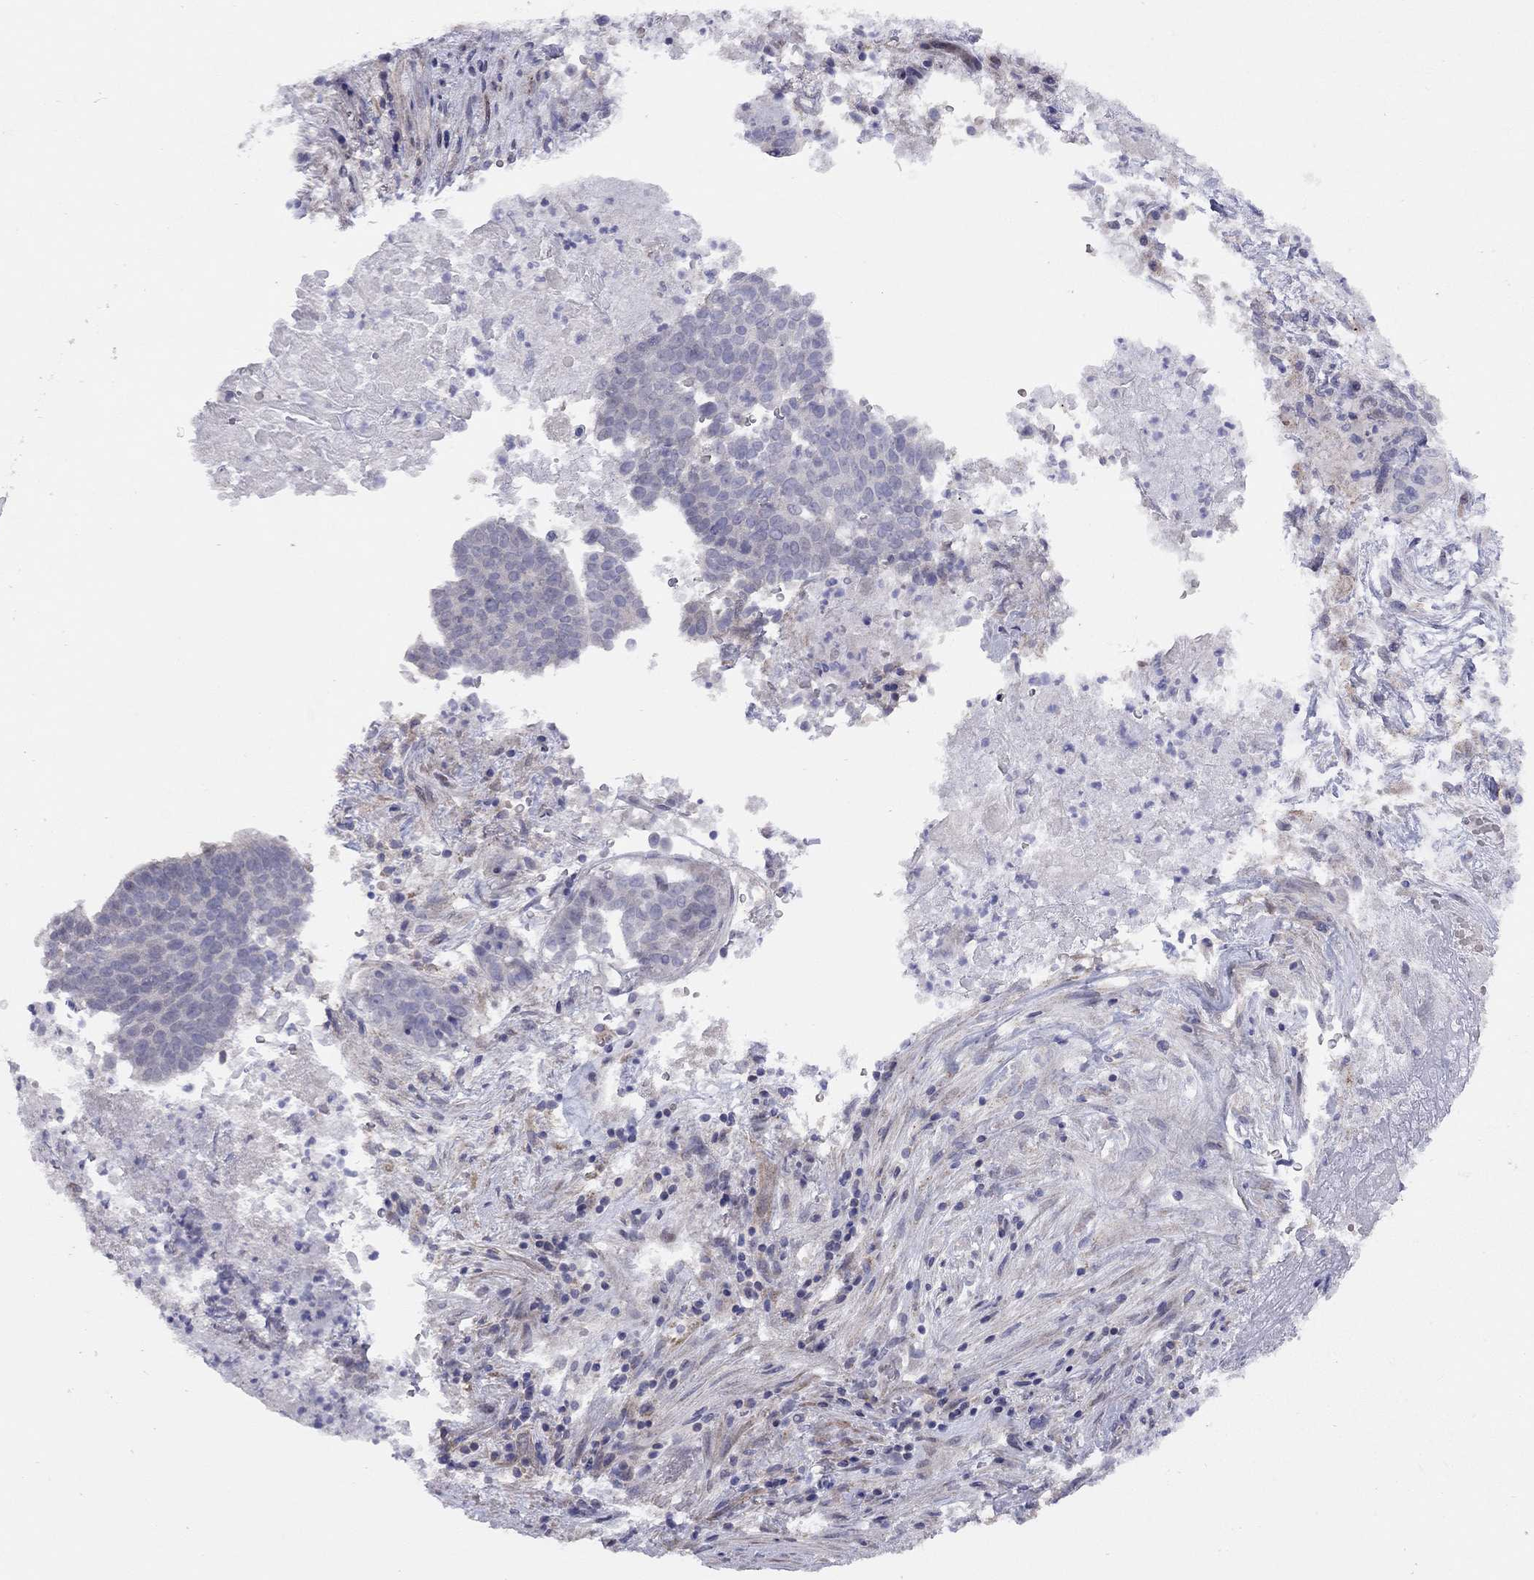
{"staining": {"intensity": "negative", "quantity": "none", "location": "none"}, "tissue": "lung cancer", "cell_type": "Tumor cells", "image_type": "cancer", "snomed": [{"axis": "morphology", "description": "Squamous cell carcinoma, NOS"}, {"axis": "topography", "description": "Lung"}], "caption": "Protein analysis of lung squamous cell carcinoma displays no significant staining in tumor cells.", "gene": "SYTL2", "patient": {"sex": "male", "age": 64}}